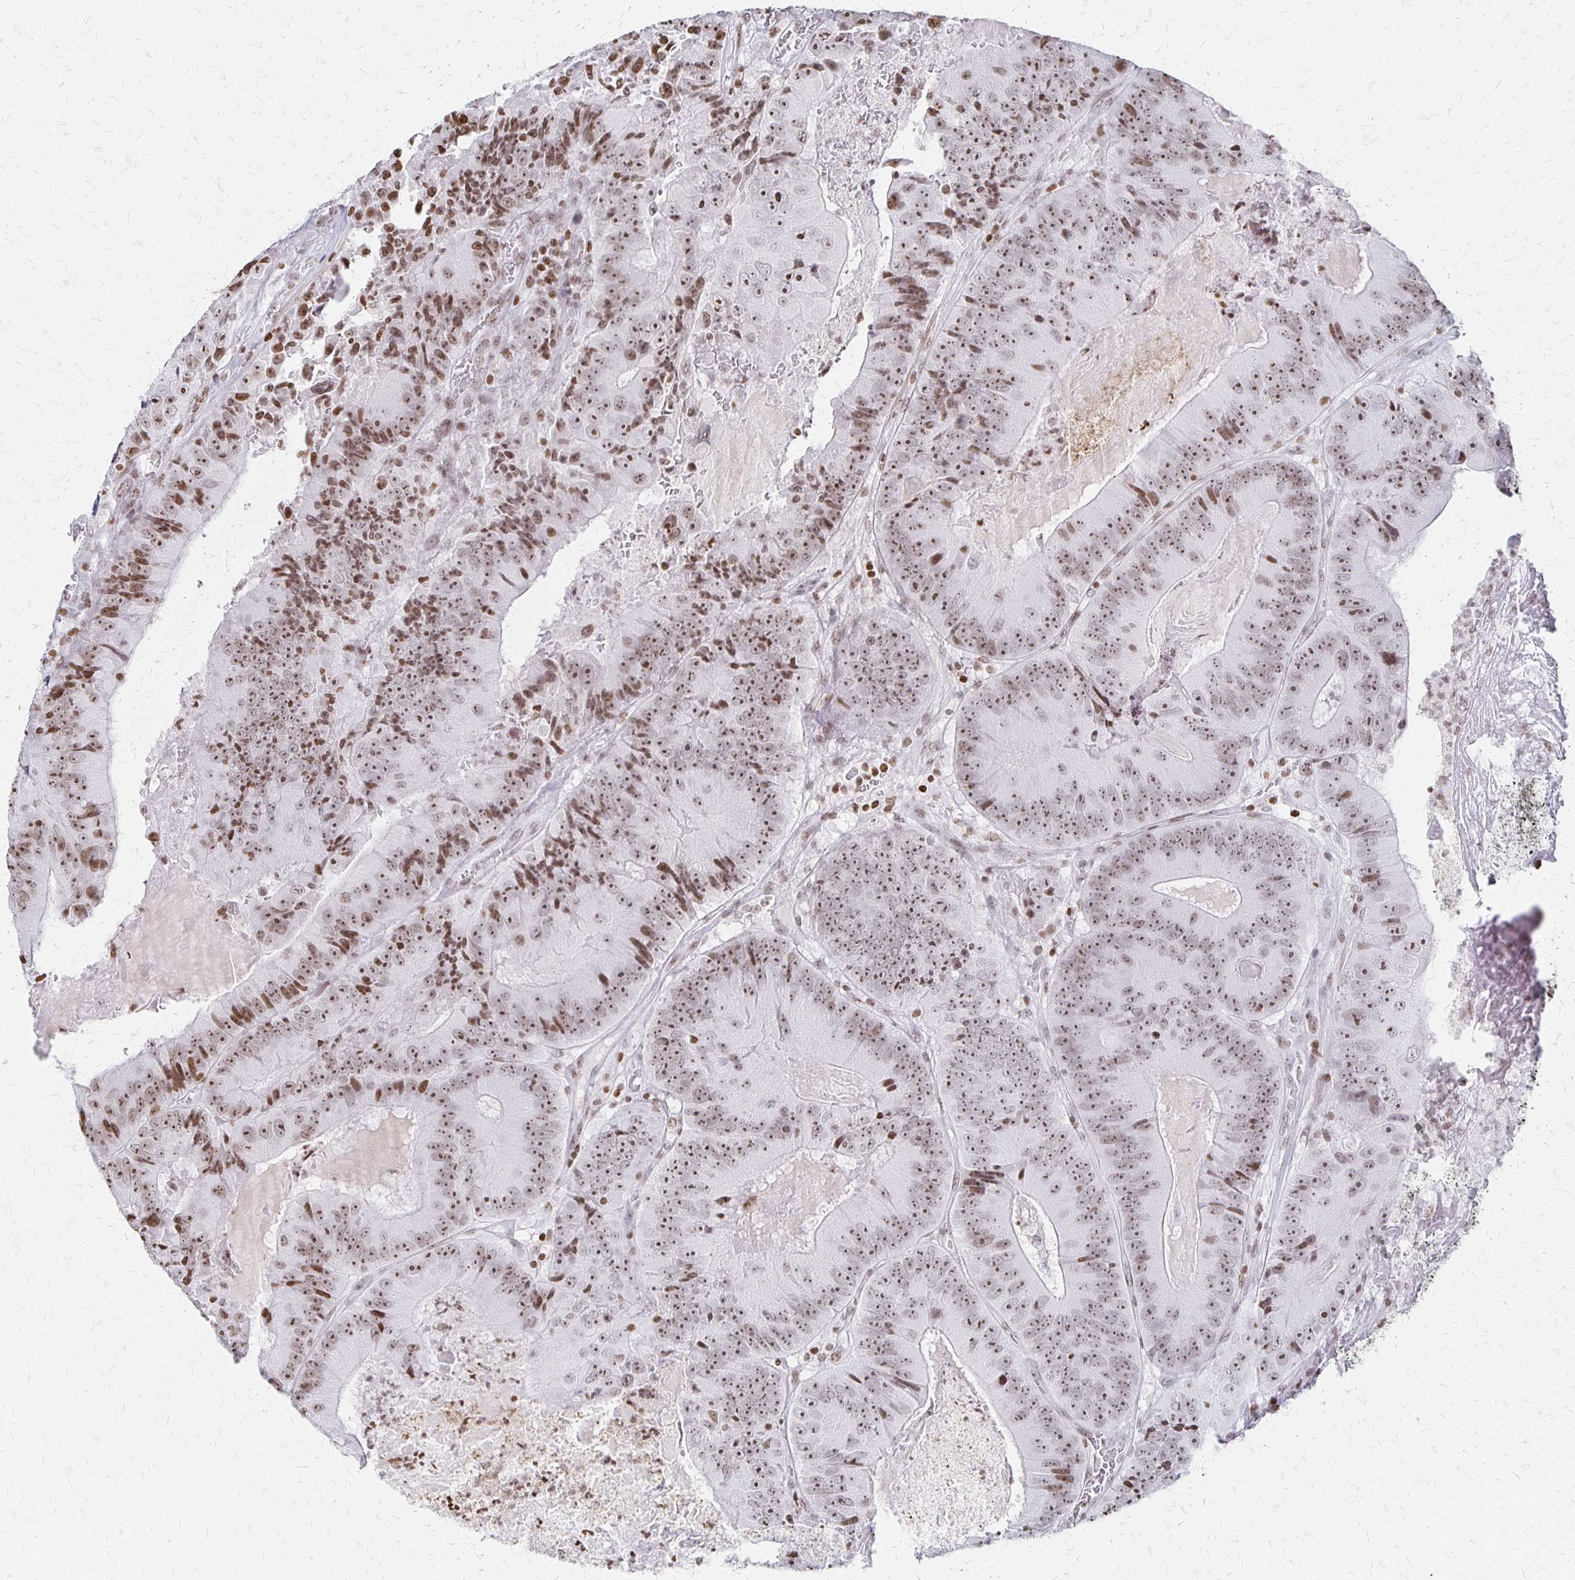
{"staining": {"intensity": "weak", "quantity": ">75%", "location": "nuclear"}, "tissue": "colorectal cancer", "cell_type": "Tumor cells", "image_type": "cancer", "snomed": [{"axis": "morphology", "description": "Adenocarcinoma, NOS"}, {"axis": "topography", "description": "Colon"}], "caption": "The photomicrograph shows a brown stain indicating the presence of a protein in the nuclear of tumor cells in colorectal cancer.", "gene": "ZNF280C", "patient": {"sex": "female", "age": 86}}